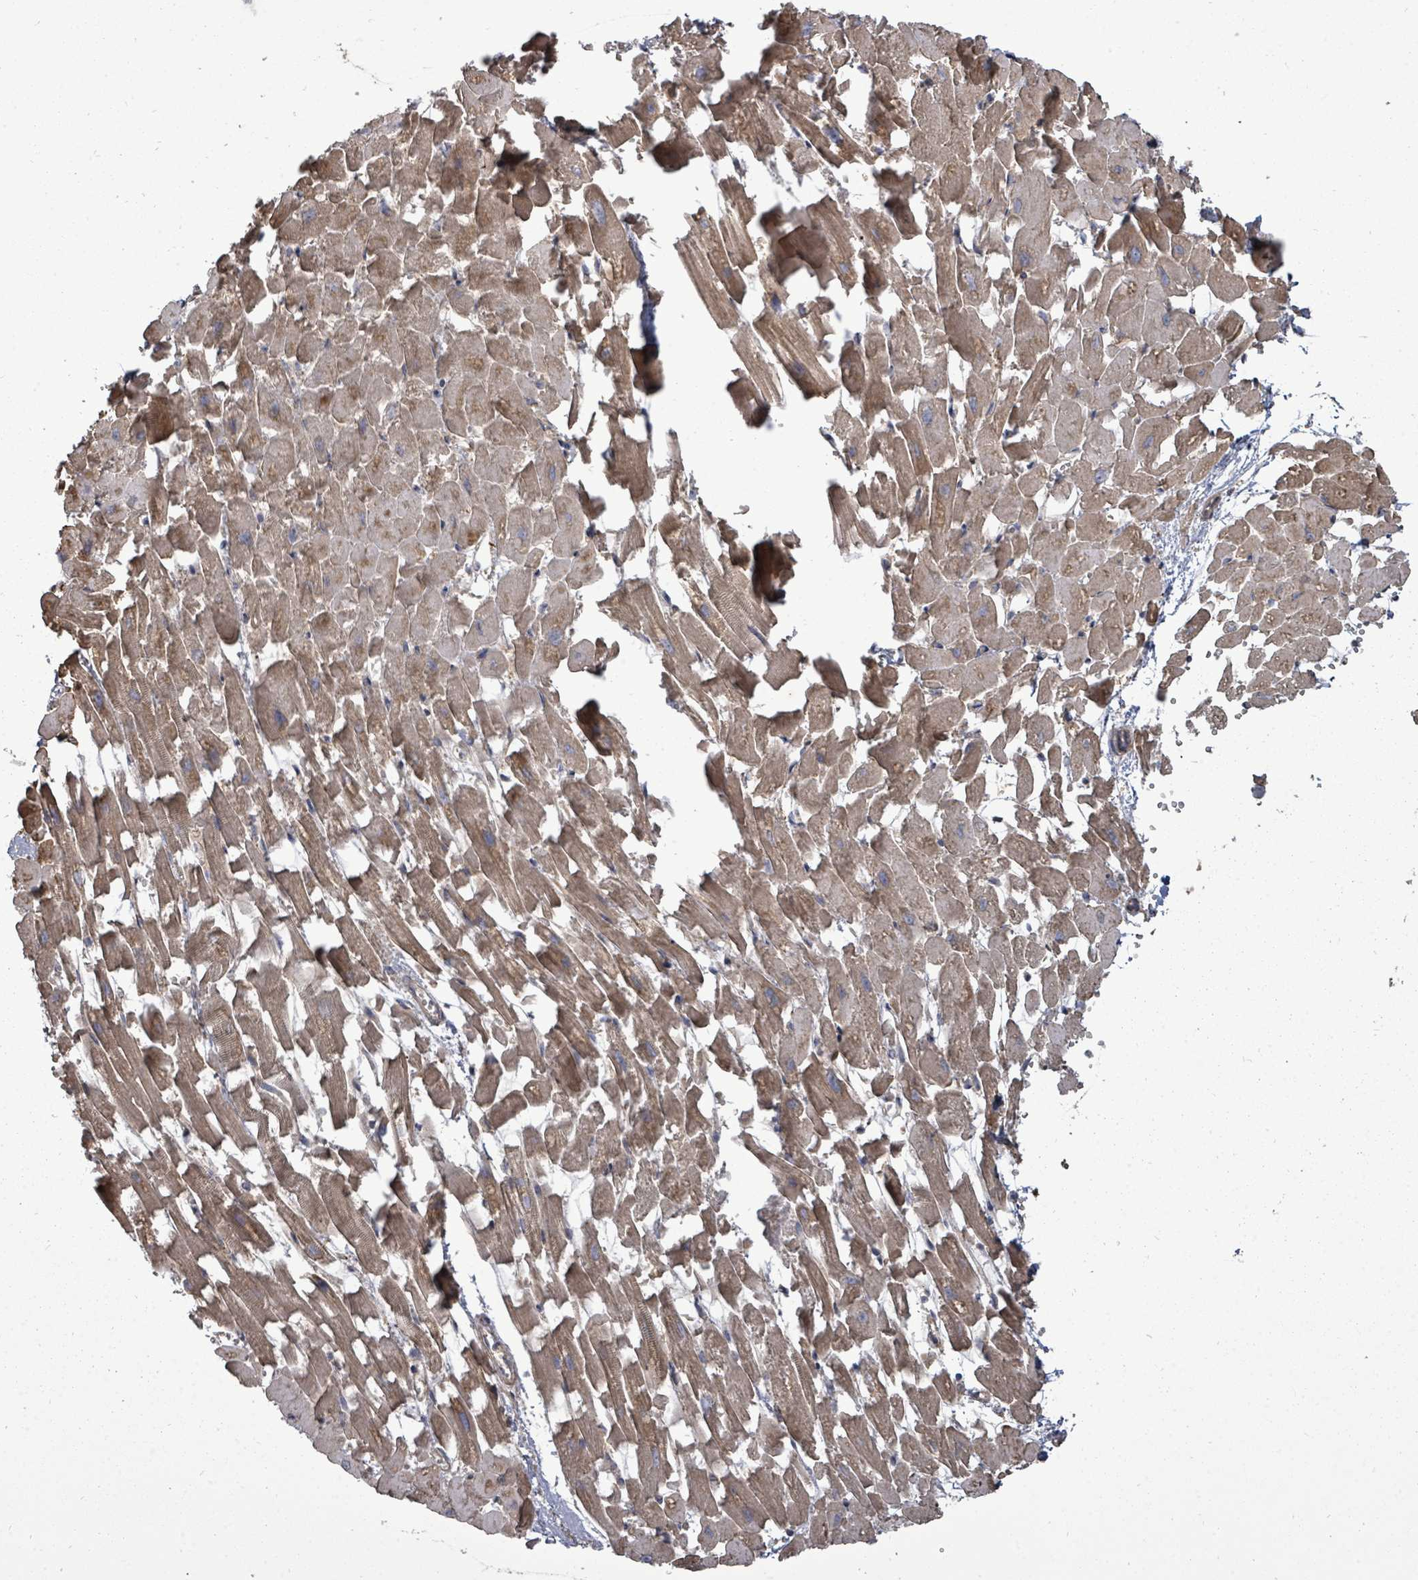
{"staining": {"intensity": "moderate", "quantity": ">75%", "location": "cytoplasmic/membranous"}, "tissue": "heart muscle", "cell_type": "Cardiomyocytes", "image_type": "normal", "snomed": [{"axis": "morphology", "description": "Normal tissue, NOS"}, {"axis": "topography", "description": "Heart"}], "caption": "Immunohistochemistry (IHC) photomicrograph of unremarkable heart muscle: human heart muscle stained using immunohistochemistry displays medium levels of moderate protein expression localized specifically in the cytoplasmic/membranous of cardiomyocytes, appearing as a cytoplasmic/membranous brown color.", "gene": "EIF3CL", "patient": {"sex": "female", "age": 64}}